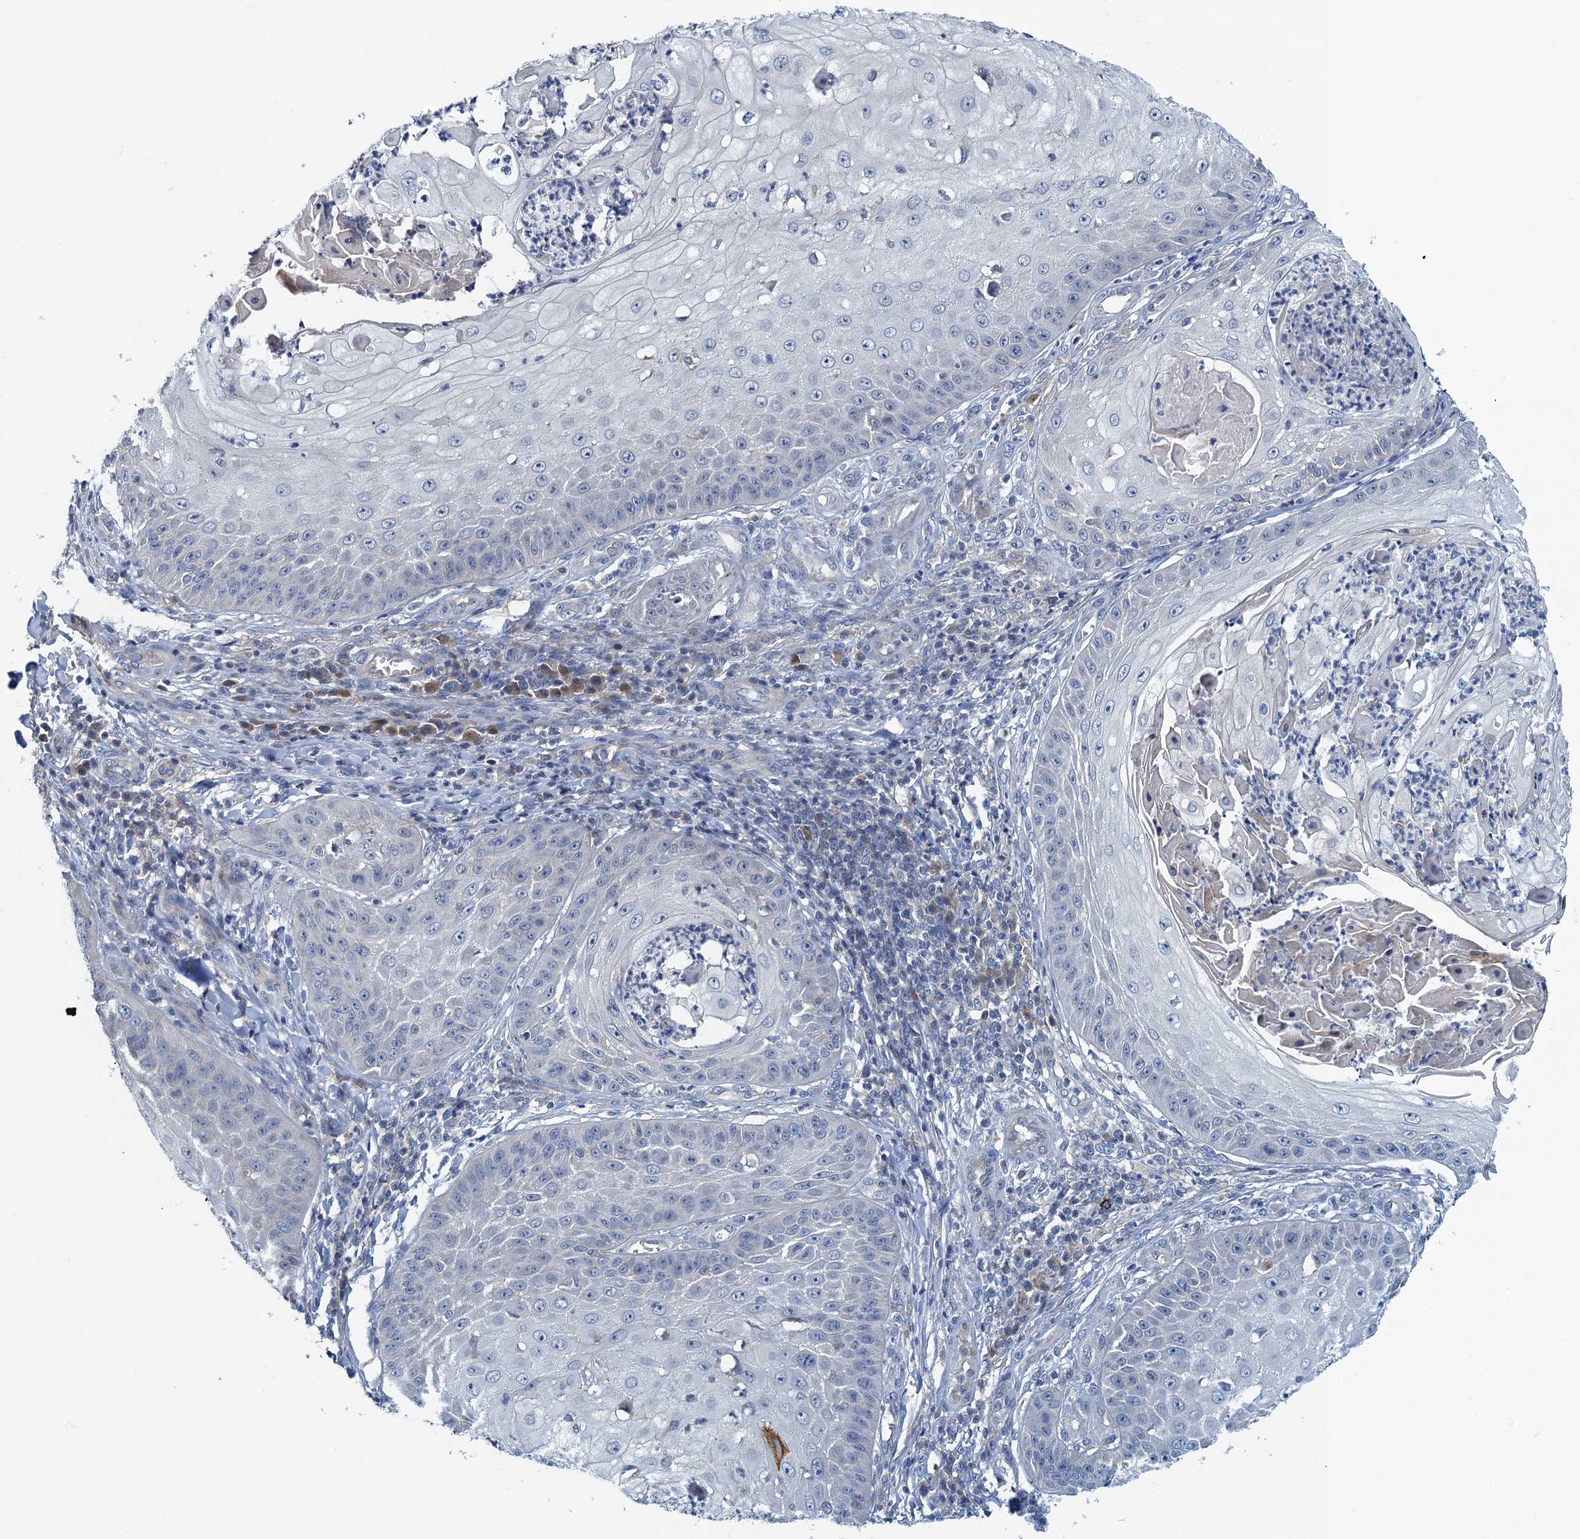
{"staining": {"intensity": "negative", "quantity": "none", "location": "none"}, "tissue": "skin cancer", "cell_type": "Tumor cells", "image_type": "cancer", "snomed": [{"axis": "morphology", "description": "Squamous cell carcinoma, NOS"}, {"axis": "topography", "description": "Skin"}], "caption": "There is no significant expression in tumor cells of squamous cell carcinoma (skin). Nuclei are stained in blue.", "gene": "NCKAP1L", "patient": {"sex": "male", "age": 70}}